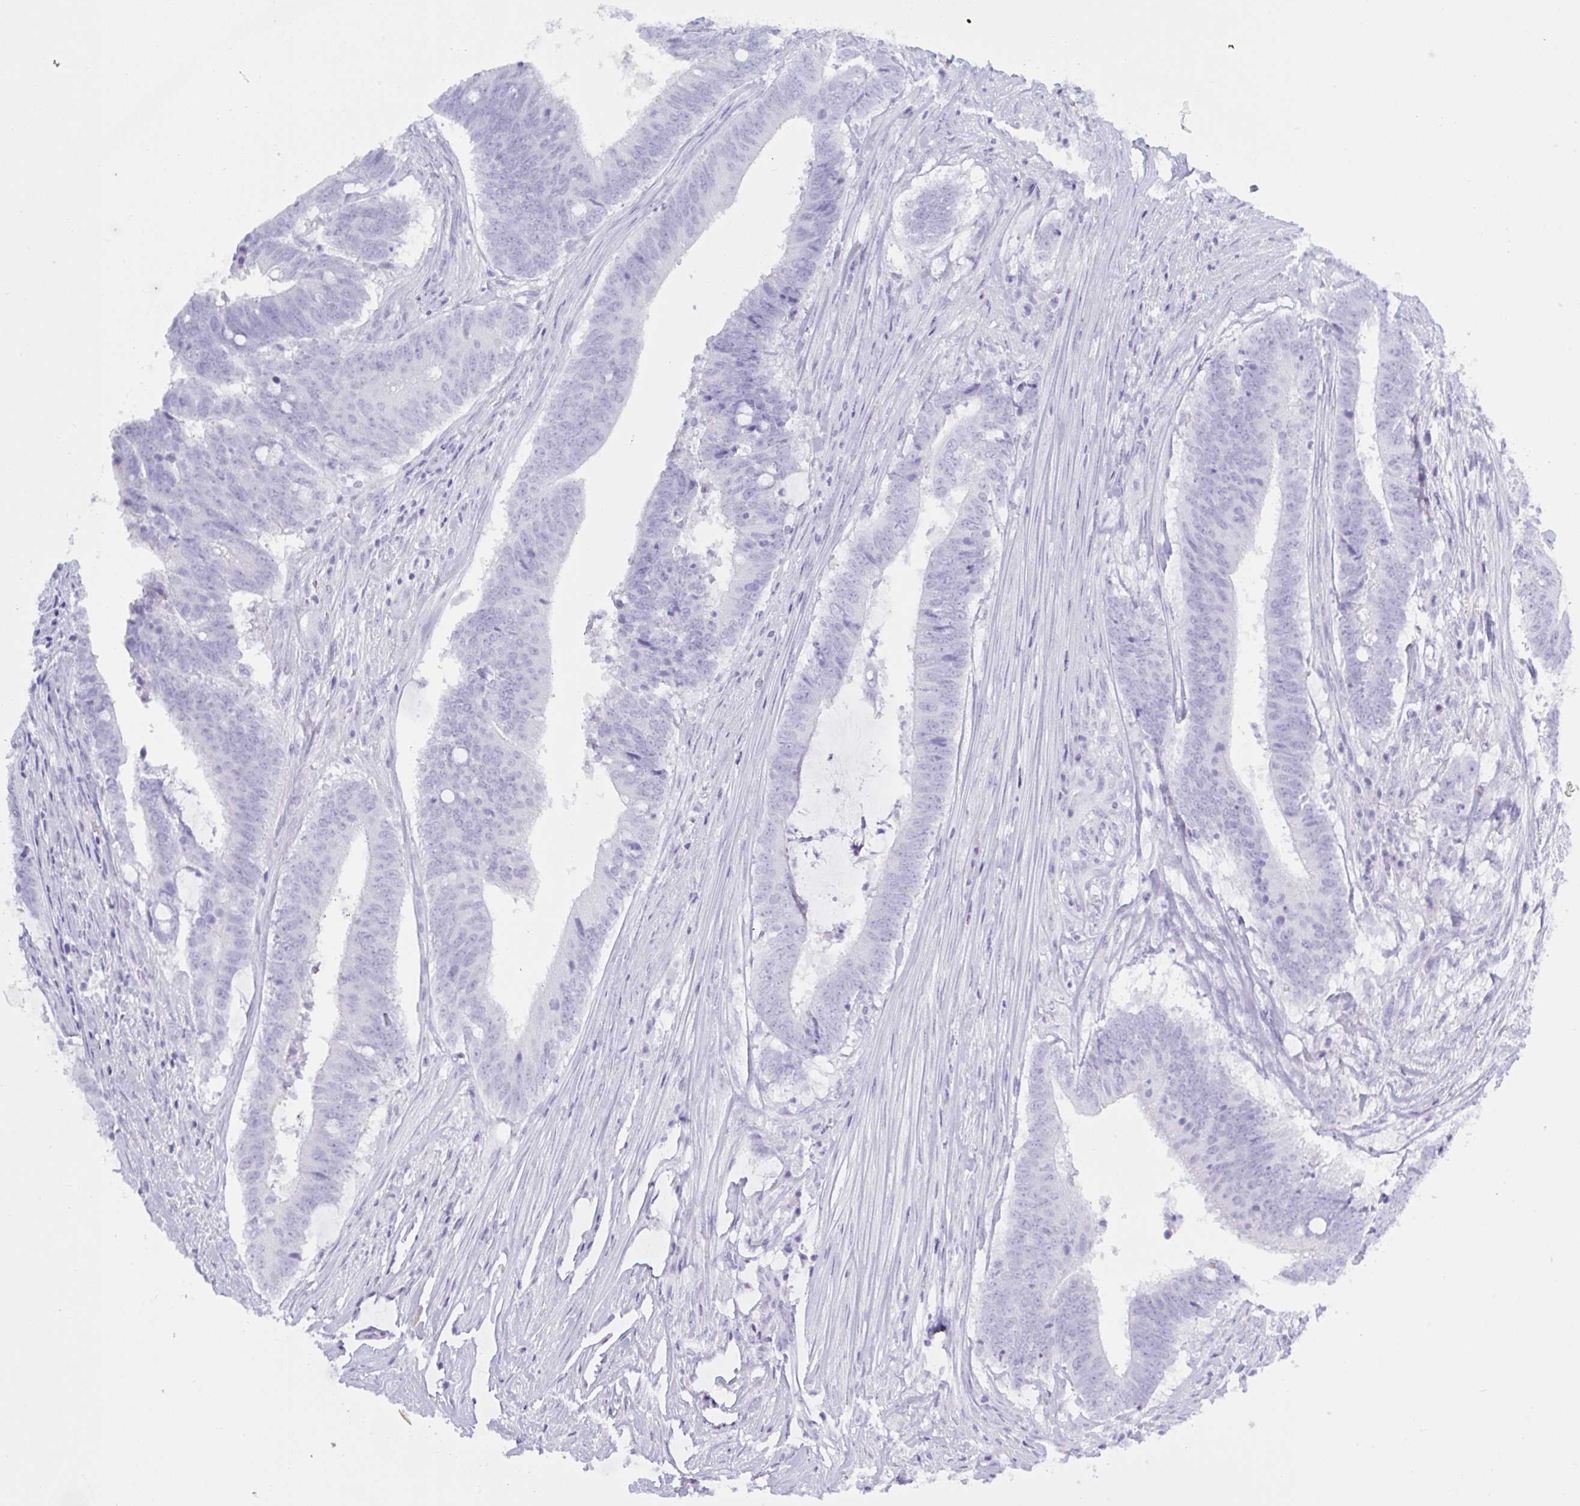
{"staining": {"intensity": "negative", "quantity": "none", "location": "none"}, "tissue": "colorectal cancer", "cell_type": "Tumor cells", "image_type": "cancer", "snomed": [{"axis": "morphology", "description": "Adenocarcinoma, NOS"}, {"axis": "topography", "description": "Colon"}], "caption": "An immunohistochemistry (IHC) micrograph of colorectal cancer (adenocarcinoma) is shown. There is no staining in tumor cells of colorectal cancer (adenocarcinoma). (Stains: DAB (3,3'-diaminobenzidine) immunohistochemistry (IHC) with hematoxylin counter stain, Microscopy: brightfield microscopy at high magnification).", "gene": "MRGPRG", "patient": {"sex": "female", "age": 43}}